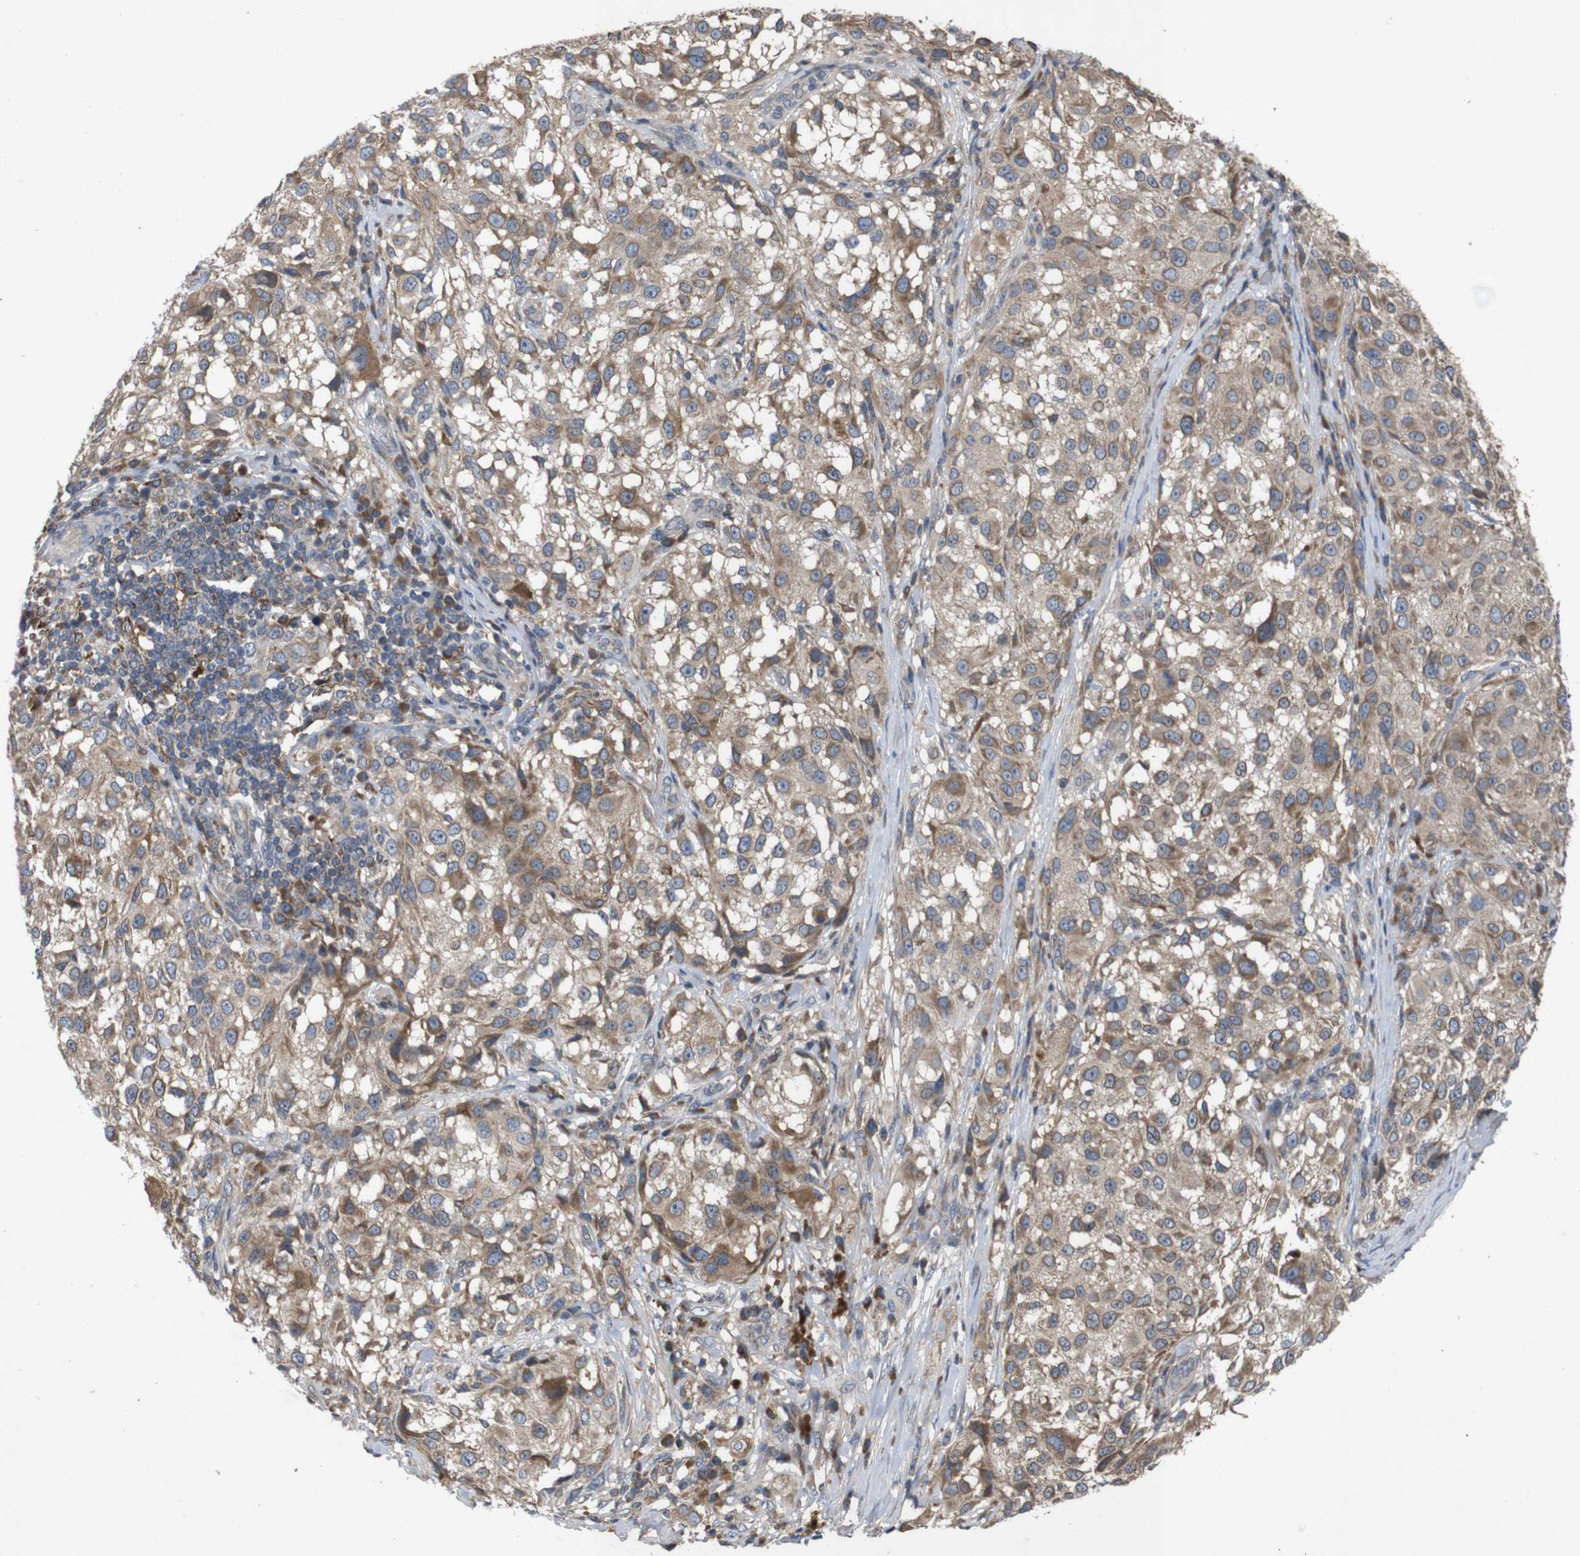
{"staining": {"intensity": "moderate", "quantity": ">75%", "location": "cytoplasmic/membranous"}, "tissue": "melanoma", "cell_type": "Tumor cells", "image_type": "cancer", "snomed": [{"axis": "morphology", "description": "Necrosis, NOS"}, {"axis": "morphology", "description": "Malignant melanoma, NOS"}, {"axis": "topography", "description": "Skin"}], "caption": "Protein expression analysis of melanoma exhibits moderate cytoplasmic/membranous staining in approximately >75% of tumor cells. (brown staining indicates protein expression, while blue staining denotes nuclei).", "gene": "PTPN1", "patient": {"sex": "female", "age": 87}}